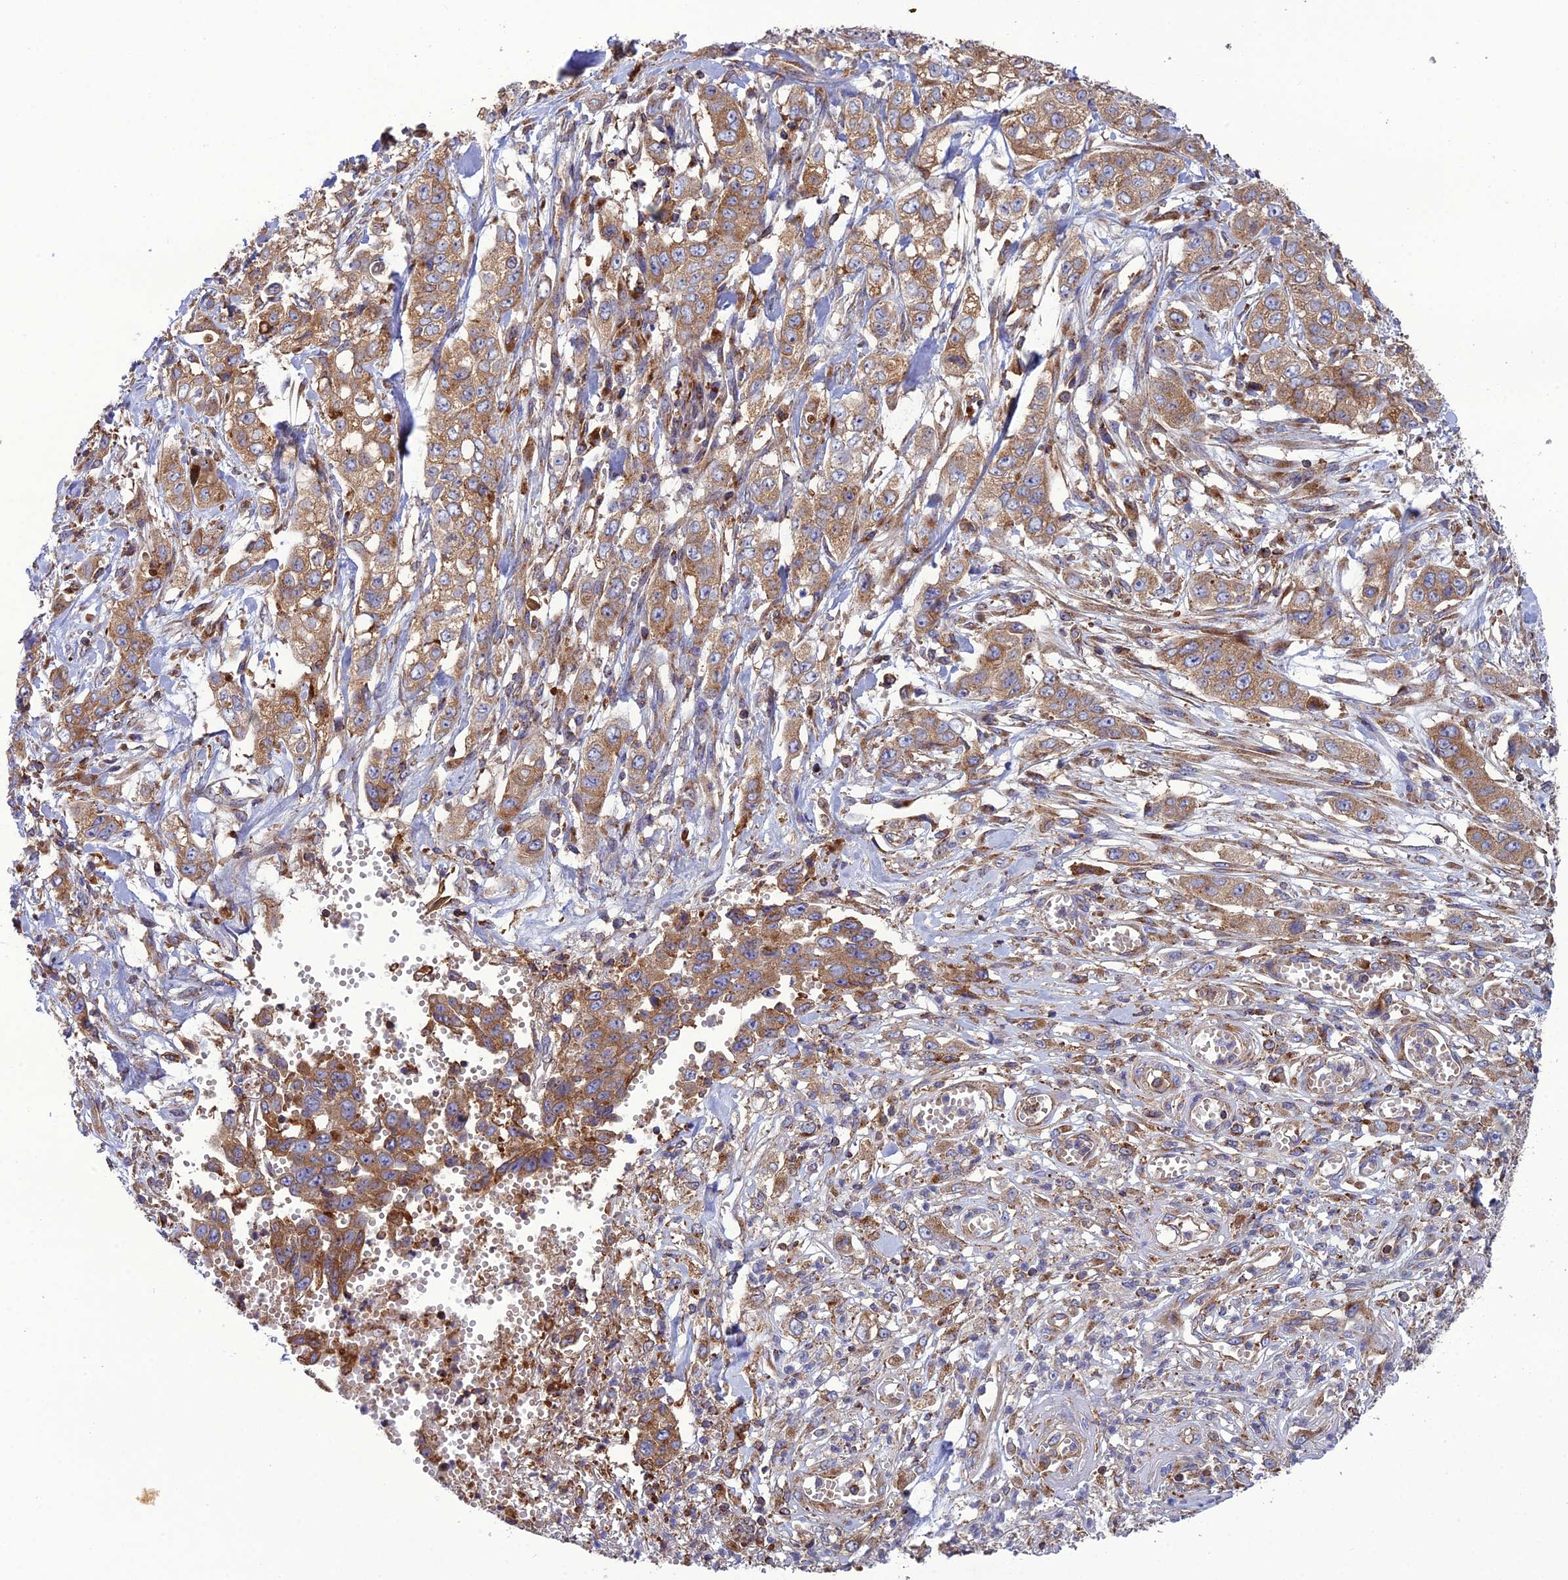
{"staining": {"intensity": "moderate", "quantity": ">75%", "location": "cytoplasmic/membranous"}, "tissue": "stomach cancer", "cell_type": "Tumor cells", "image_type": "cancer", "snomed": [{"axis": "morphology", "description": "Adenocarcinoma, NOS"}, {"axis": "topography", "description": "Stomach, upper"}], "caption": "A brown stain shows moderate cytoplasmic/membranous expression of a protein in human stomach cancer tumor cells.", "gene": "LNPEP", "patient": {"sex": "male", "age": 62}}